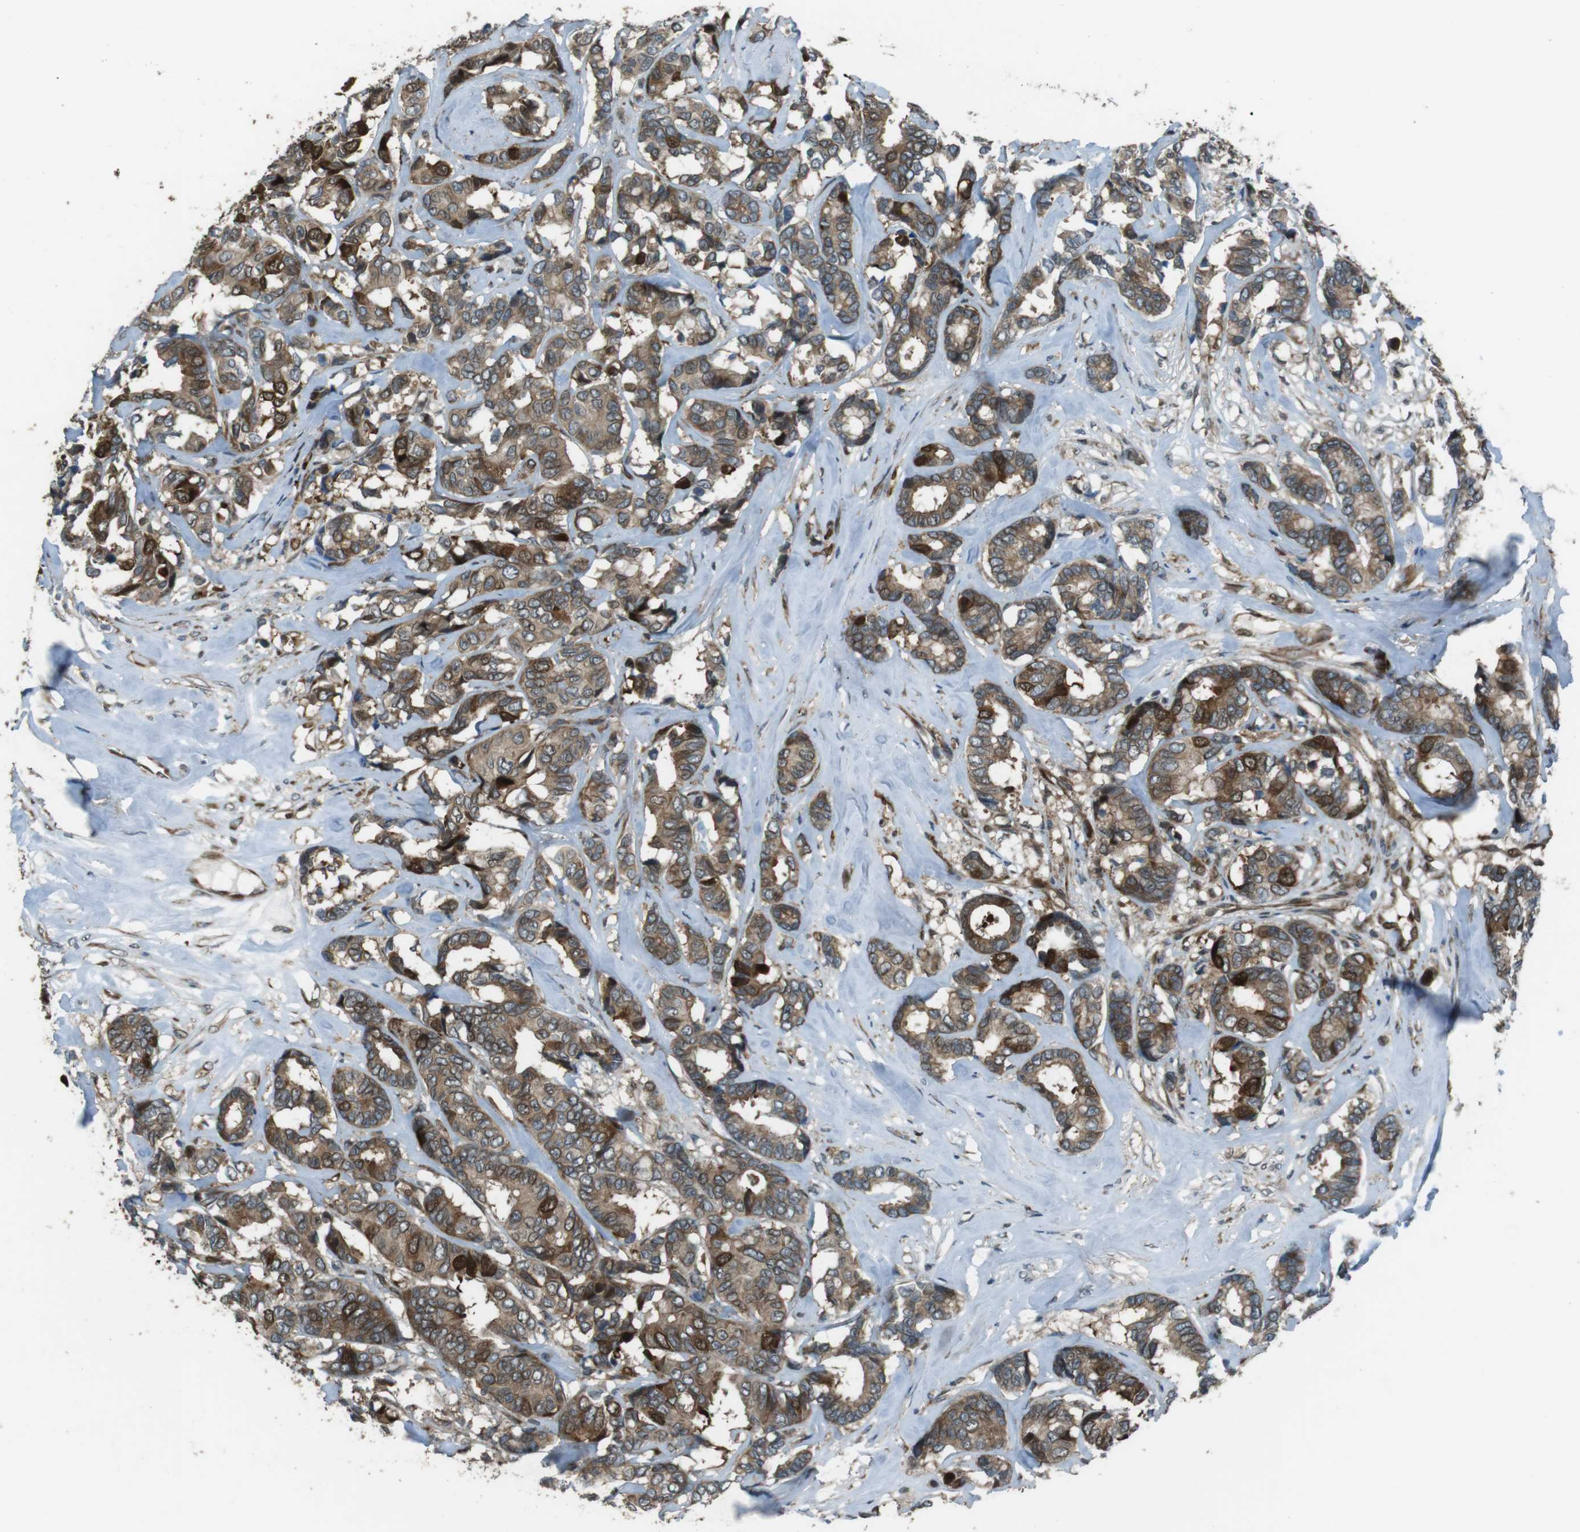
{"staining": {"intensity": "moderate", "quantity": ">75%", "location": "cytoplasmic/membranous,nuclear"}, "tissue": "breast cancer", "cell_type": "Tumor cells", "image_type": "cancer", "snomed": [{"axis": "morphology", "description": "Duct carcinoma"}, {"axis": "topography", "description": "Breast"}], "caption": "This is an image of IHC staining of breast intraductal carcinoma, which shows moderate staining in the cytoplasmic/membranous and nuclear of tumor cells.", "gene": "ZNF330", "patient": {"sex": "female", "age": 87}}